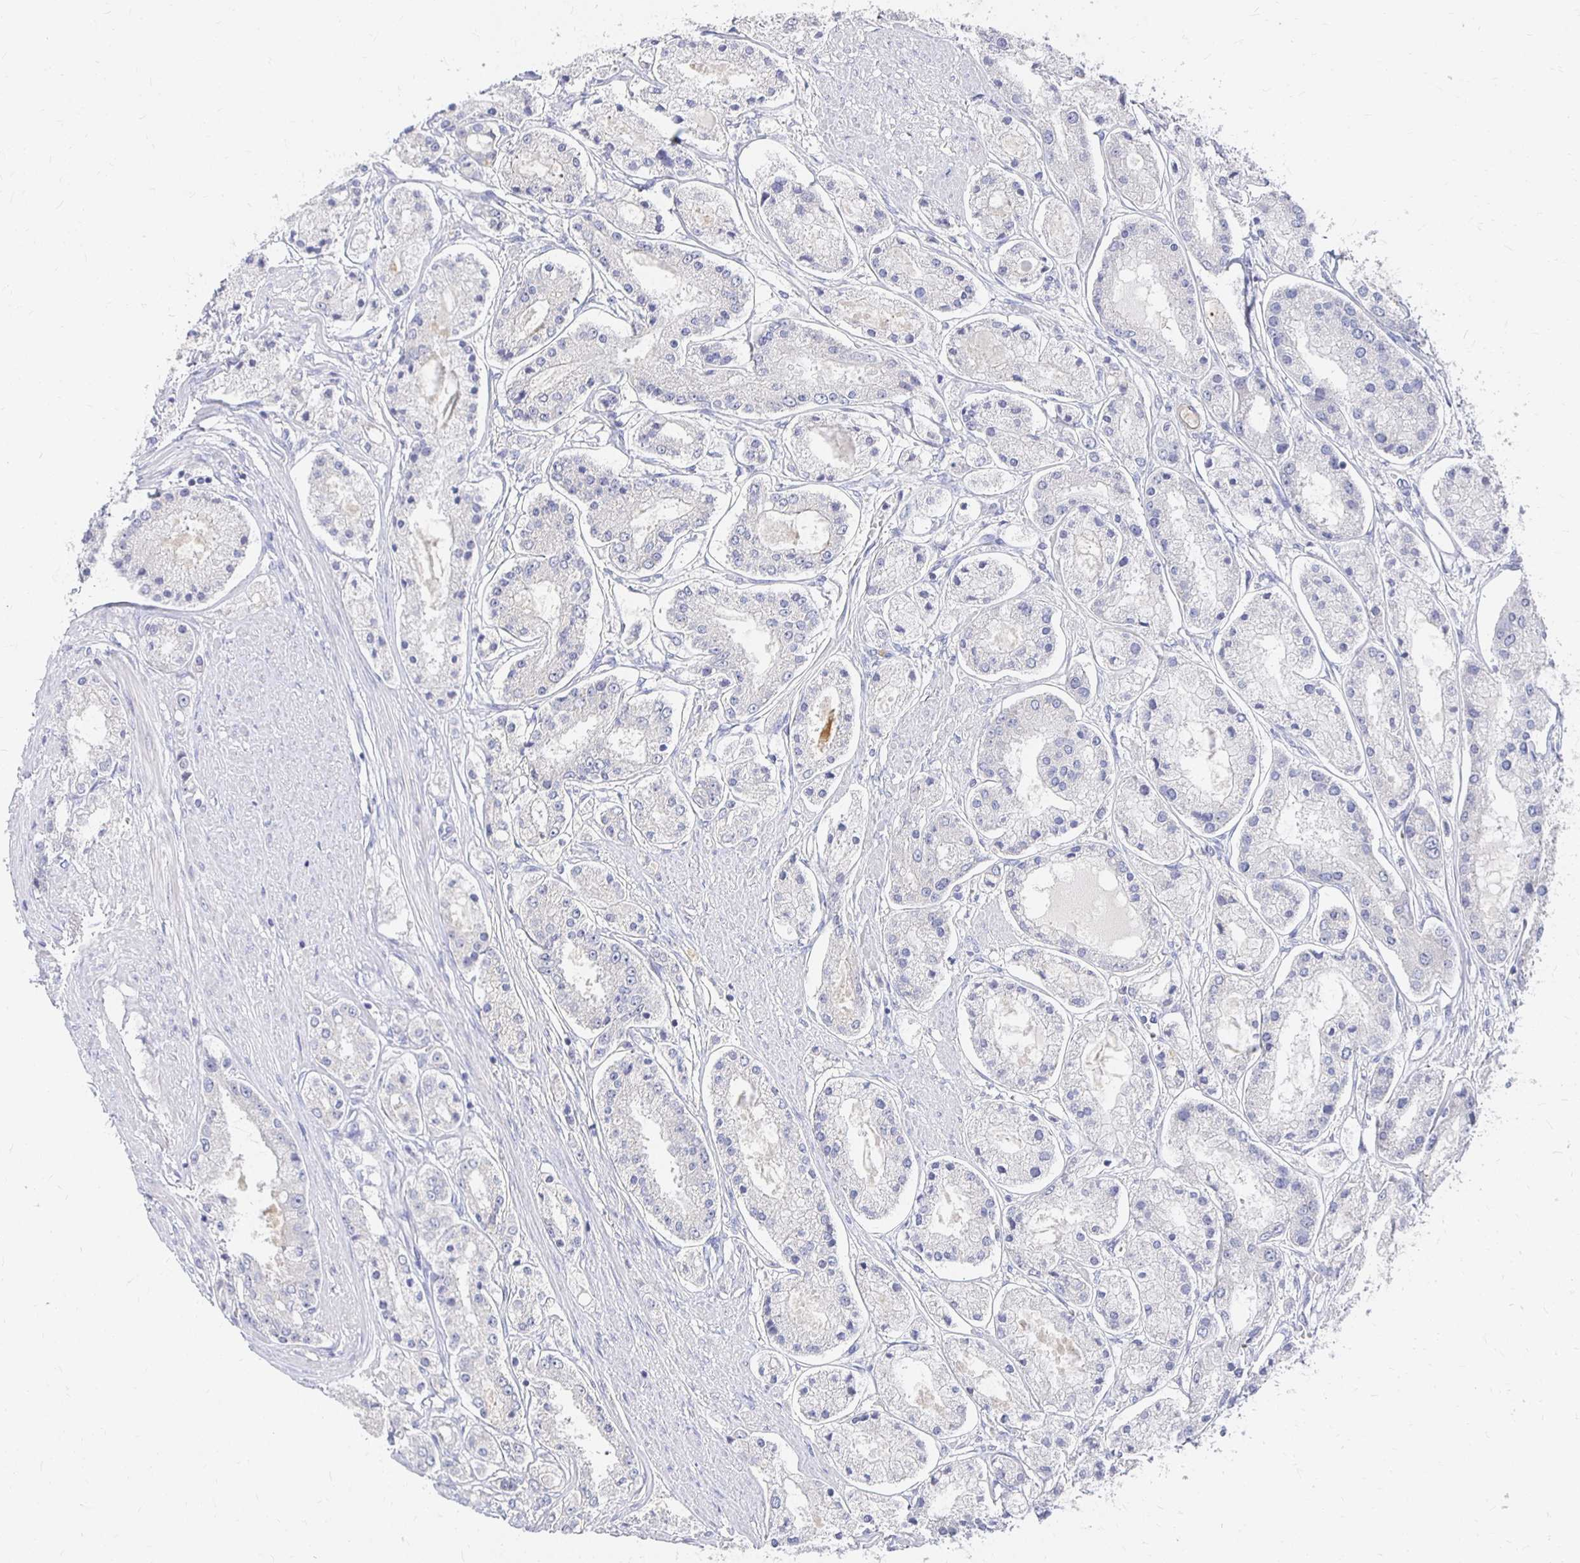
{"staining": {"intensity": "negative", "quantity": "none", "location": "none"}, "tissue": "prostate cancer", "cell_type": "Tumor cells", "image_type": "cancer", "snomed": [{"axis": "morphology", "description": "Adenocarcinoma, High grade"}, {"axis": "topography", "description": "Prostate"}], "caption": "Tumor cells are negative for brown protein staining in prostate high-grade adenocarcinoma.", "gene": "FKRP", "patient": {"sex": "male", "age": 66}}